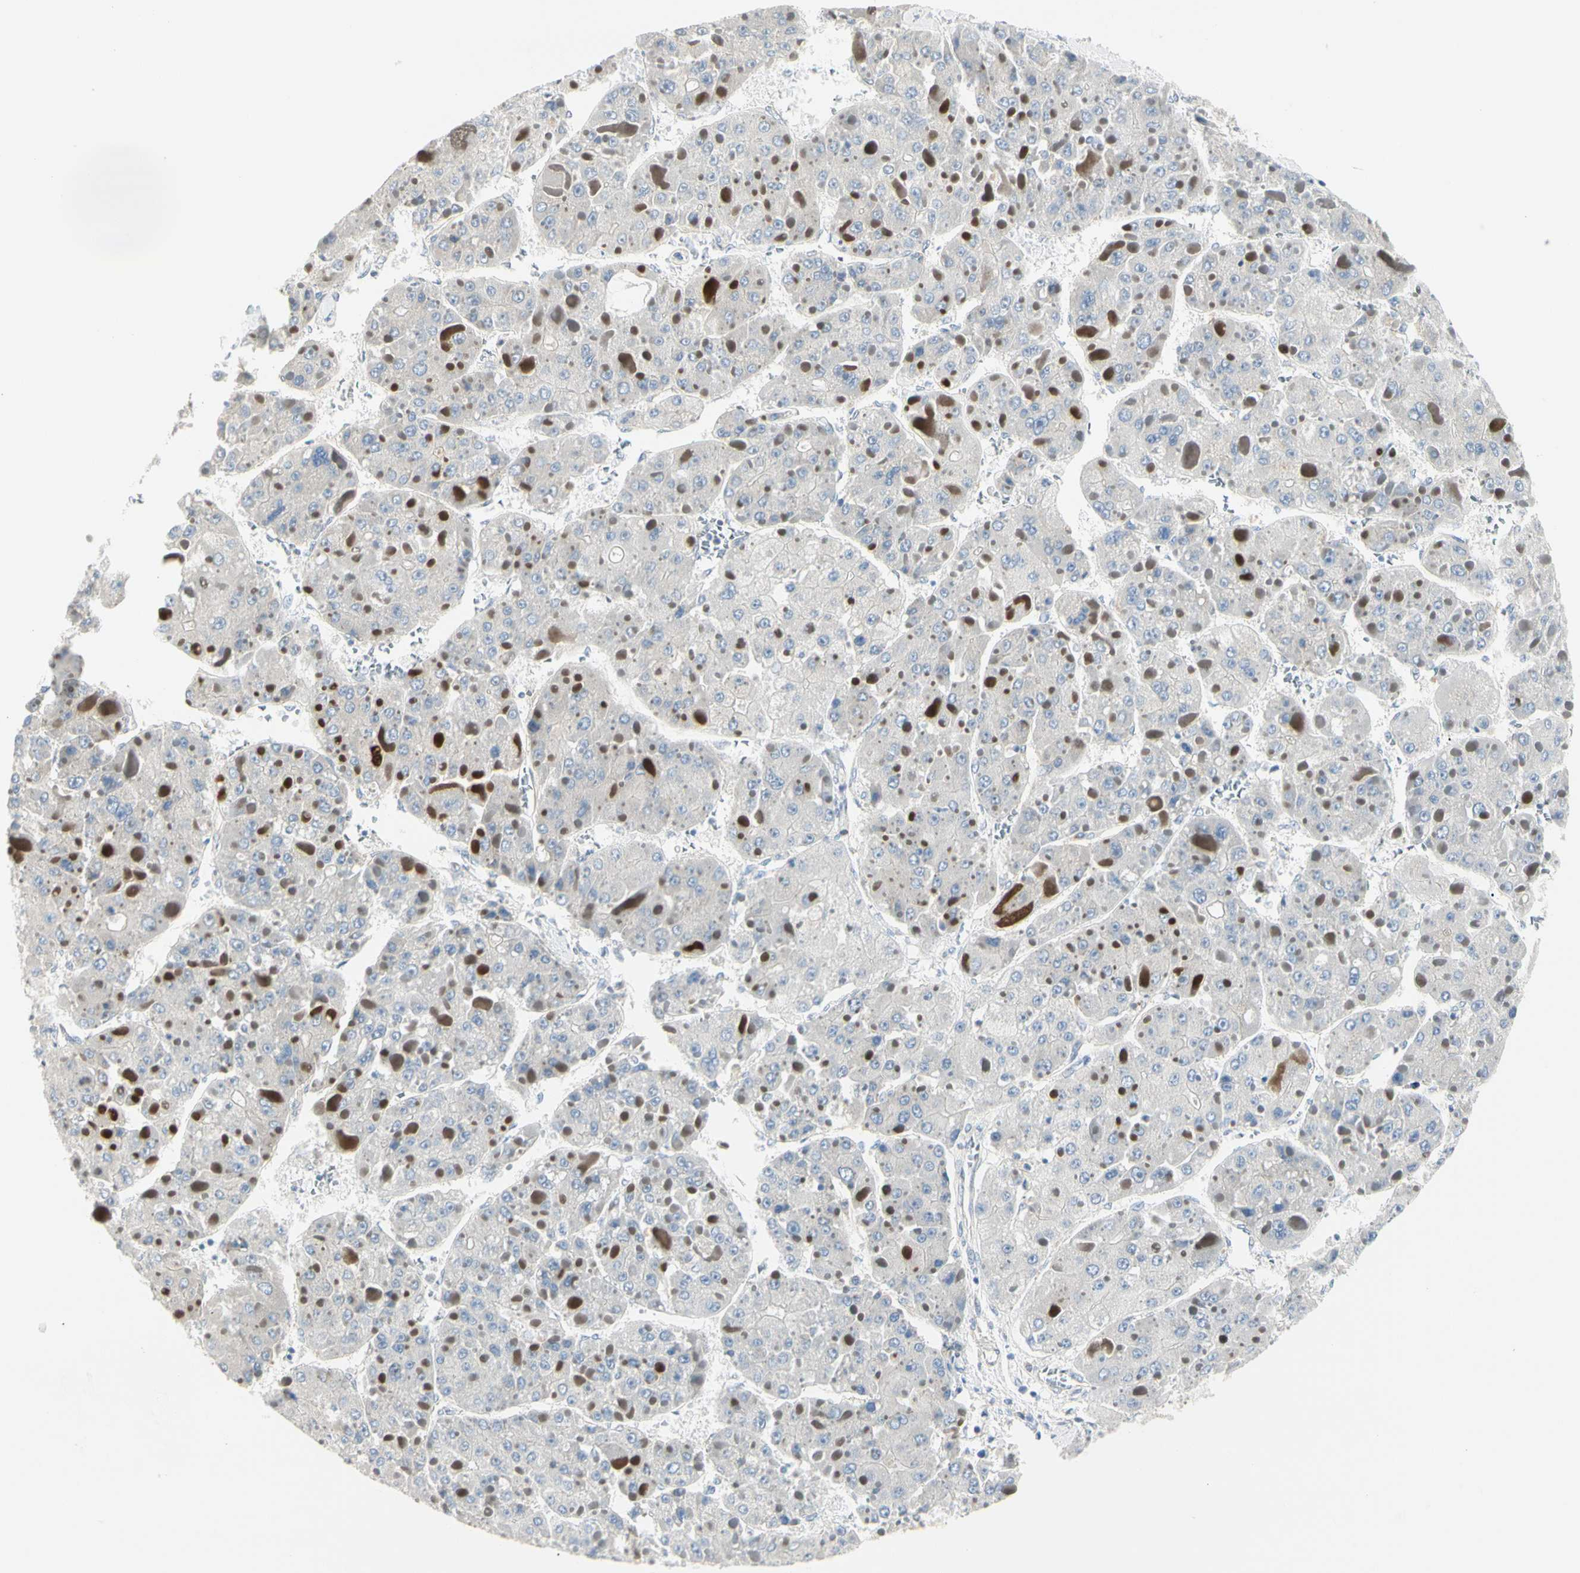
{"staining": {"intensity": "negative", "quantity": "none", "location": "none"}, "tissue": "liver cancer", "cell_type": "Tumor cells", "image_type": "cancer", "snomed": [{"axis": "morphology", "description": "Carcinoma, Hepatocellular, NOS"}, {"axis": "topography", "description": "Liver"}], "caption": "The image shows no staining of tumor cells in liver cancer (hepatocellular carcinoma).", "gene": "NFKB2", "patient": {"sex": "female", "age": 73}}